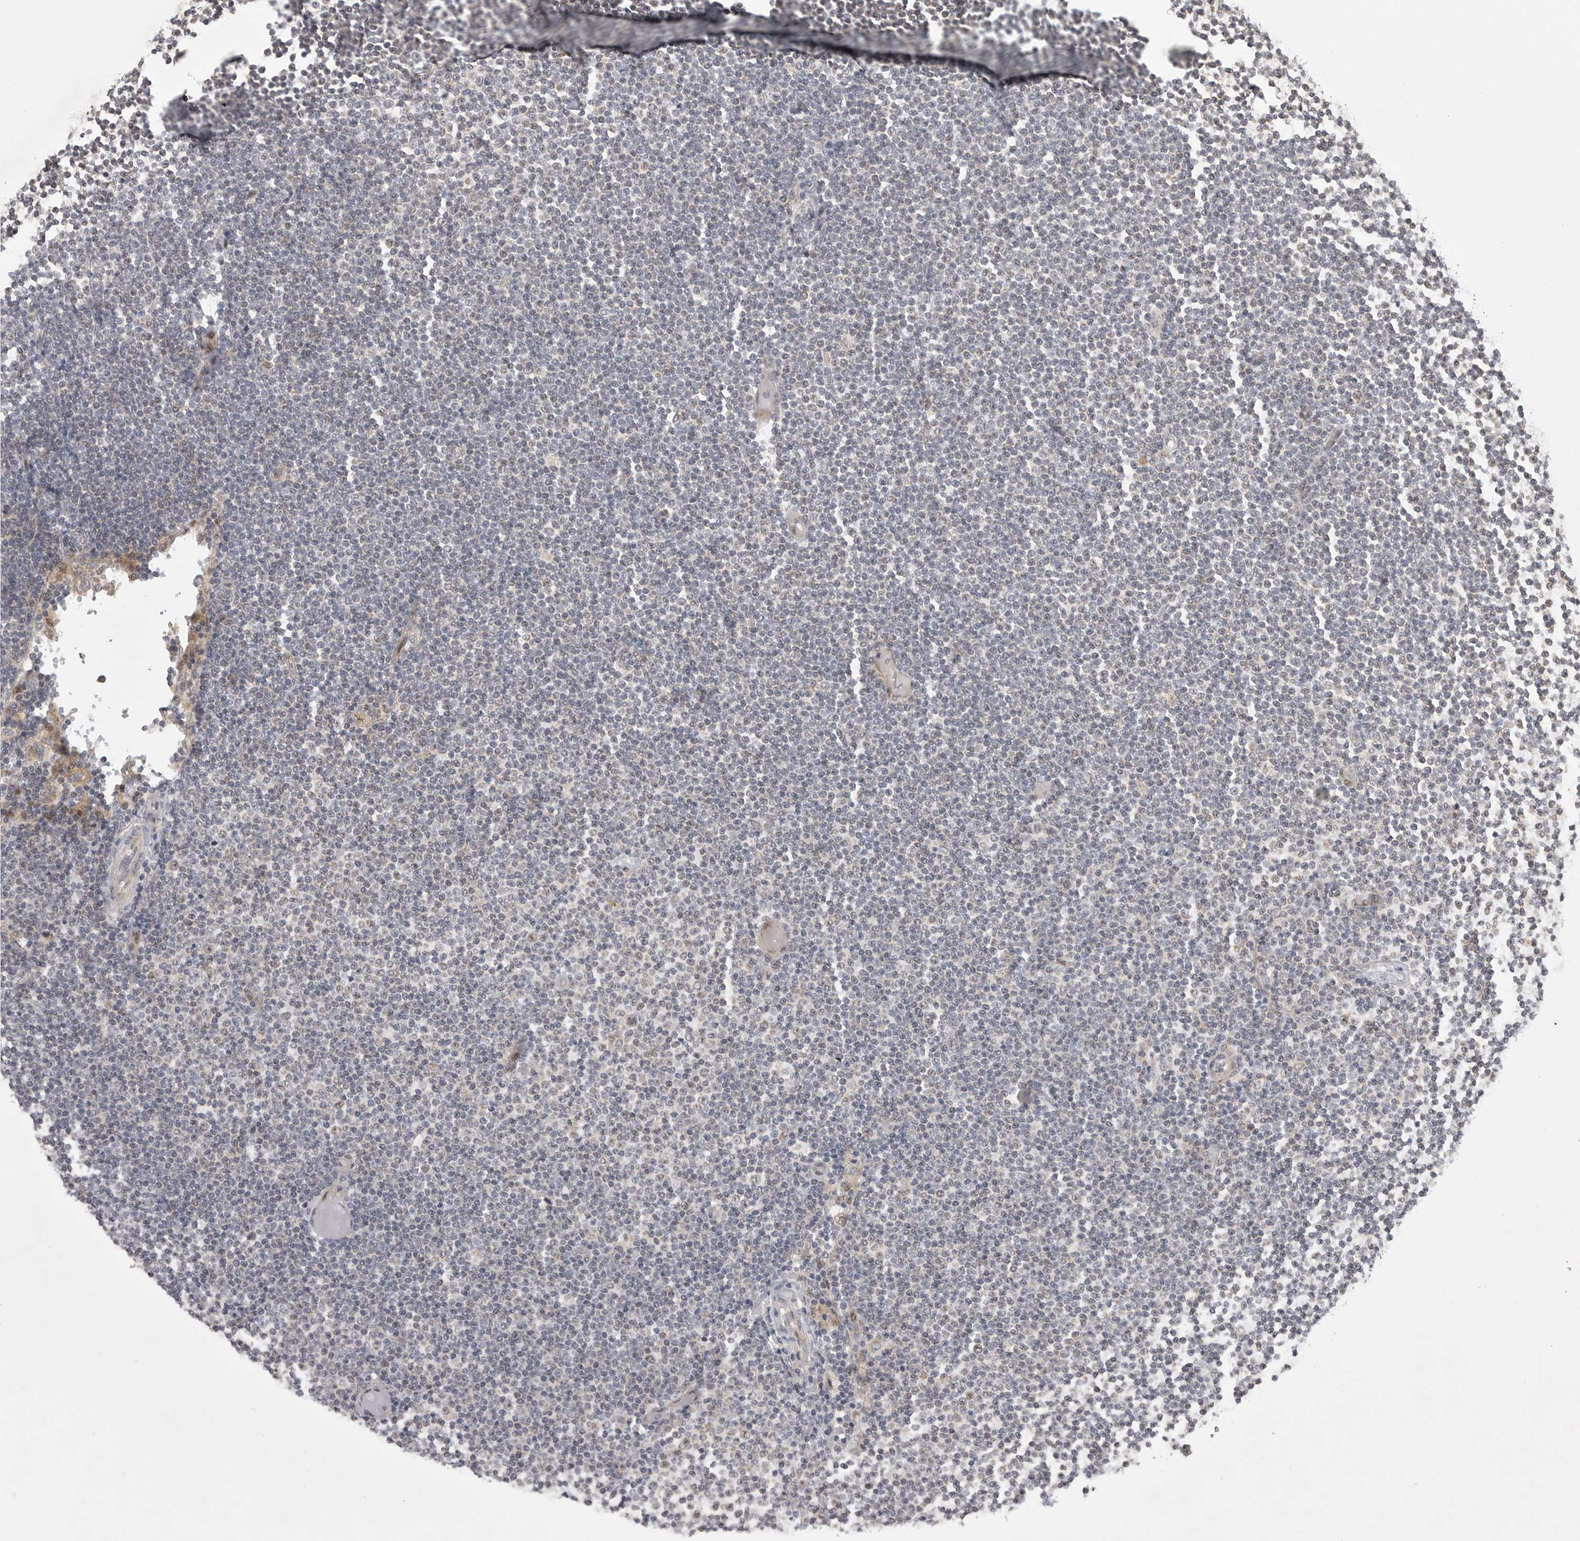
{"staining": {"intensity": "negative", "quantity": "none", "location": "none"}, "tissue": "lymphoma", "cell_type": "Tumor cells", "image_type": "cancer", "snomed": [{"axis": "morphology", "description": "Malignant lymphoma, non-Hodgkin's type, Low grade"}, {"axis": "topography", "description": "Lymph node"}], "caption": "Immunohistochemical staining of malignant lymphoma, non-Hodgkin's type (low-grade) displays no significant staining in tumor cells. Brightfield microscopy of immunohistochemistry (IHC) stained with DAB (brown) and hematoxylin (blue), captured at high magnification.", "gene": "POLE2", "patient": {"sex": "female", "age": 53}}